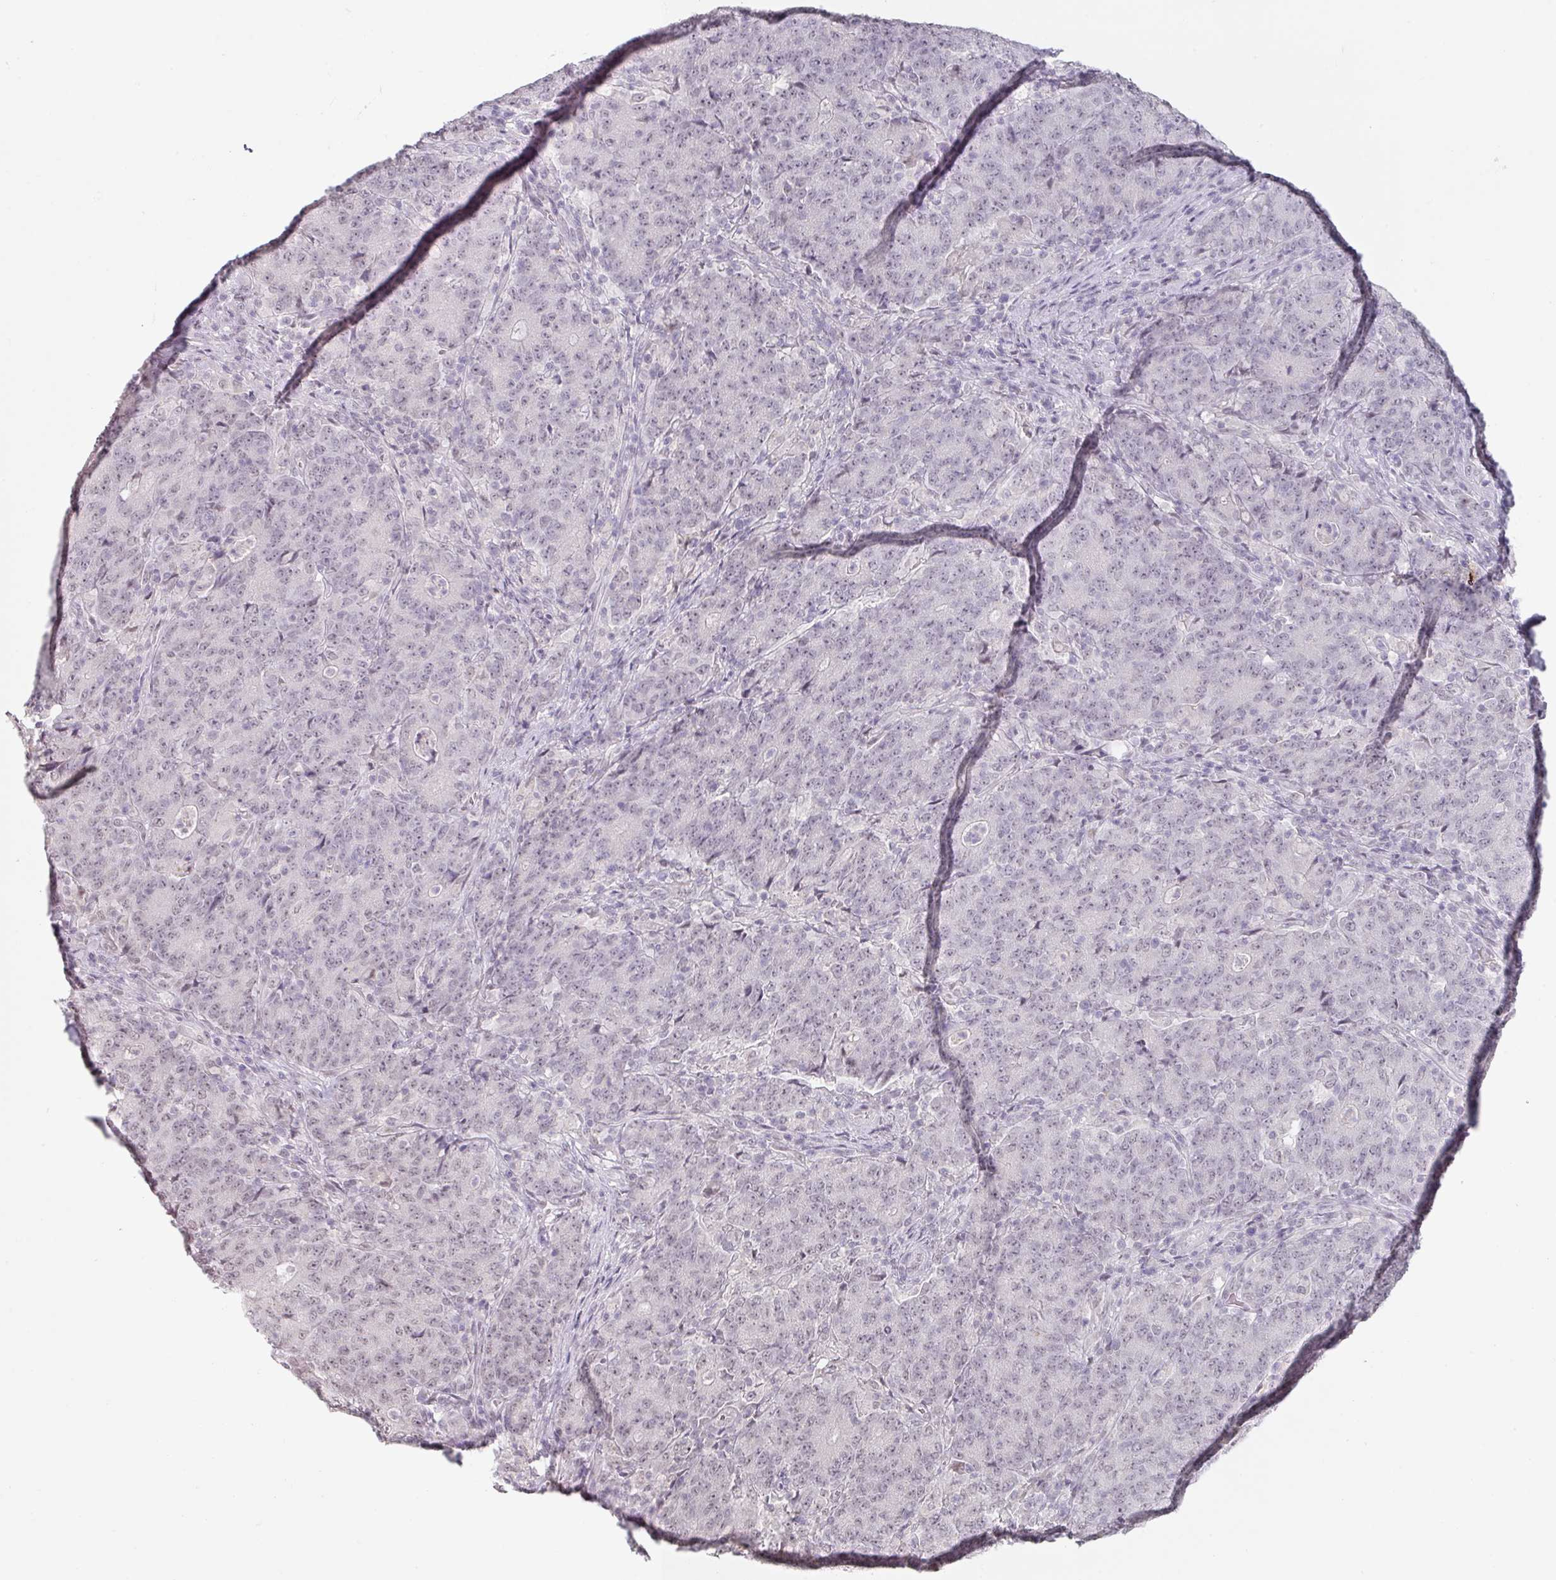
{"staining": {"intensity": "negative", "quantity": "none", "location": "none"}, "tissue": "colorectal cancer", "cell_type": "Tumor cells", "image_type": "cancer", "snomed": [{"axis": "morphology", "description": "Adenocarcinoma, NOS"}, {"axis": "topography", "description": "Colon"}], "caption": "Immunohistochemistry photomicrograph of neoplastic tissue: adenocarcinoma (colorectal) stained with DAB displays no significant protein expression in tumor cells.", "gene": "SPRR1A", "patient": {"sex": "female", "age": 75}}